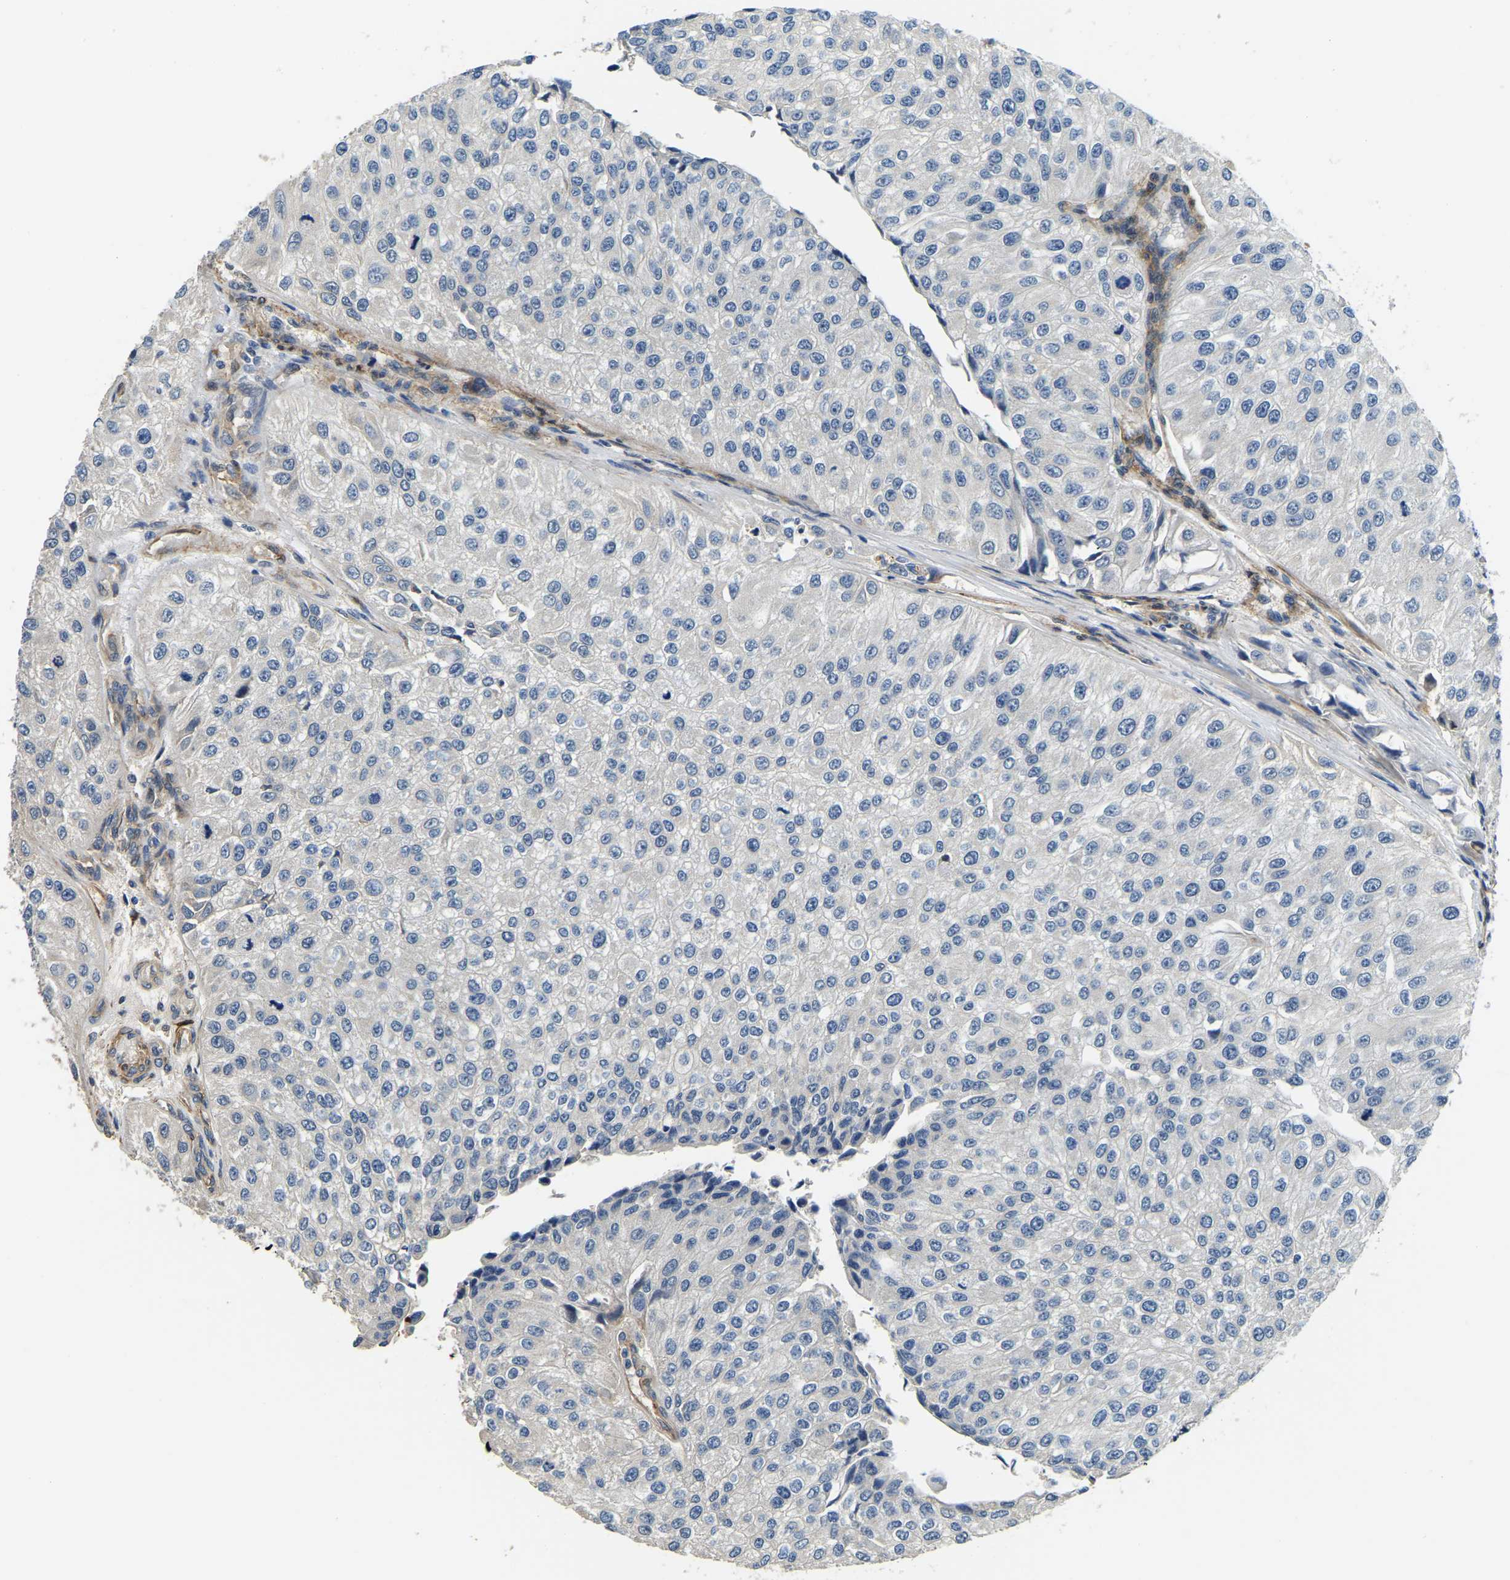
{"staining": {"intensity": "negative", "quantity": "none", "location": "none"}, "tissue": "urothelial cancer", "cell_type": "Tumor cells", "image_type": "cancer", "snomed": [{"axis": "morphology", "description": "Urothelial carcinoma, High grade"}, {"axis": "topography", "description": "Kidney"}, {"axis": "topography", "description": "Urinary bladder"}], "caption": "Protein analysis of urothelial cancer reveals no significant staining in tumor cells.", "gene": "RNF39", "patient": {"sex": "male", "age": 77}}